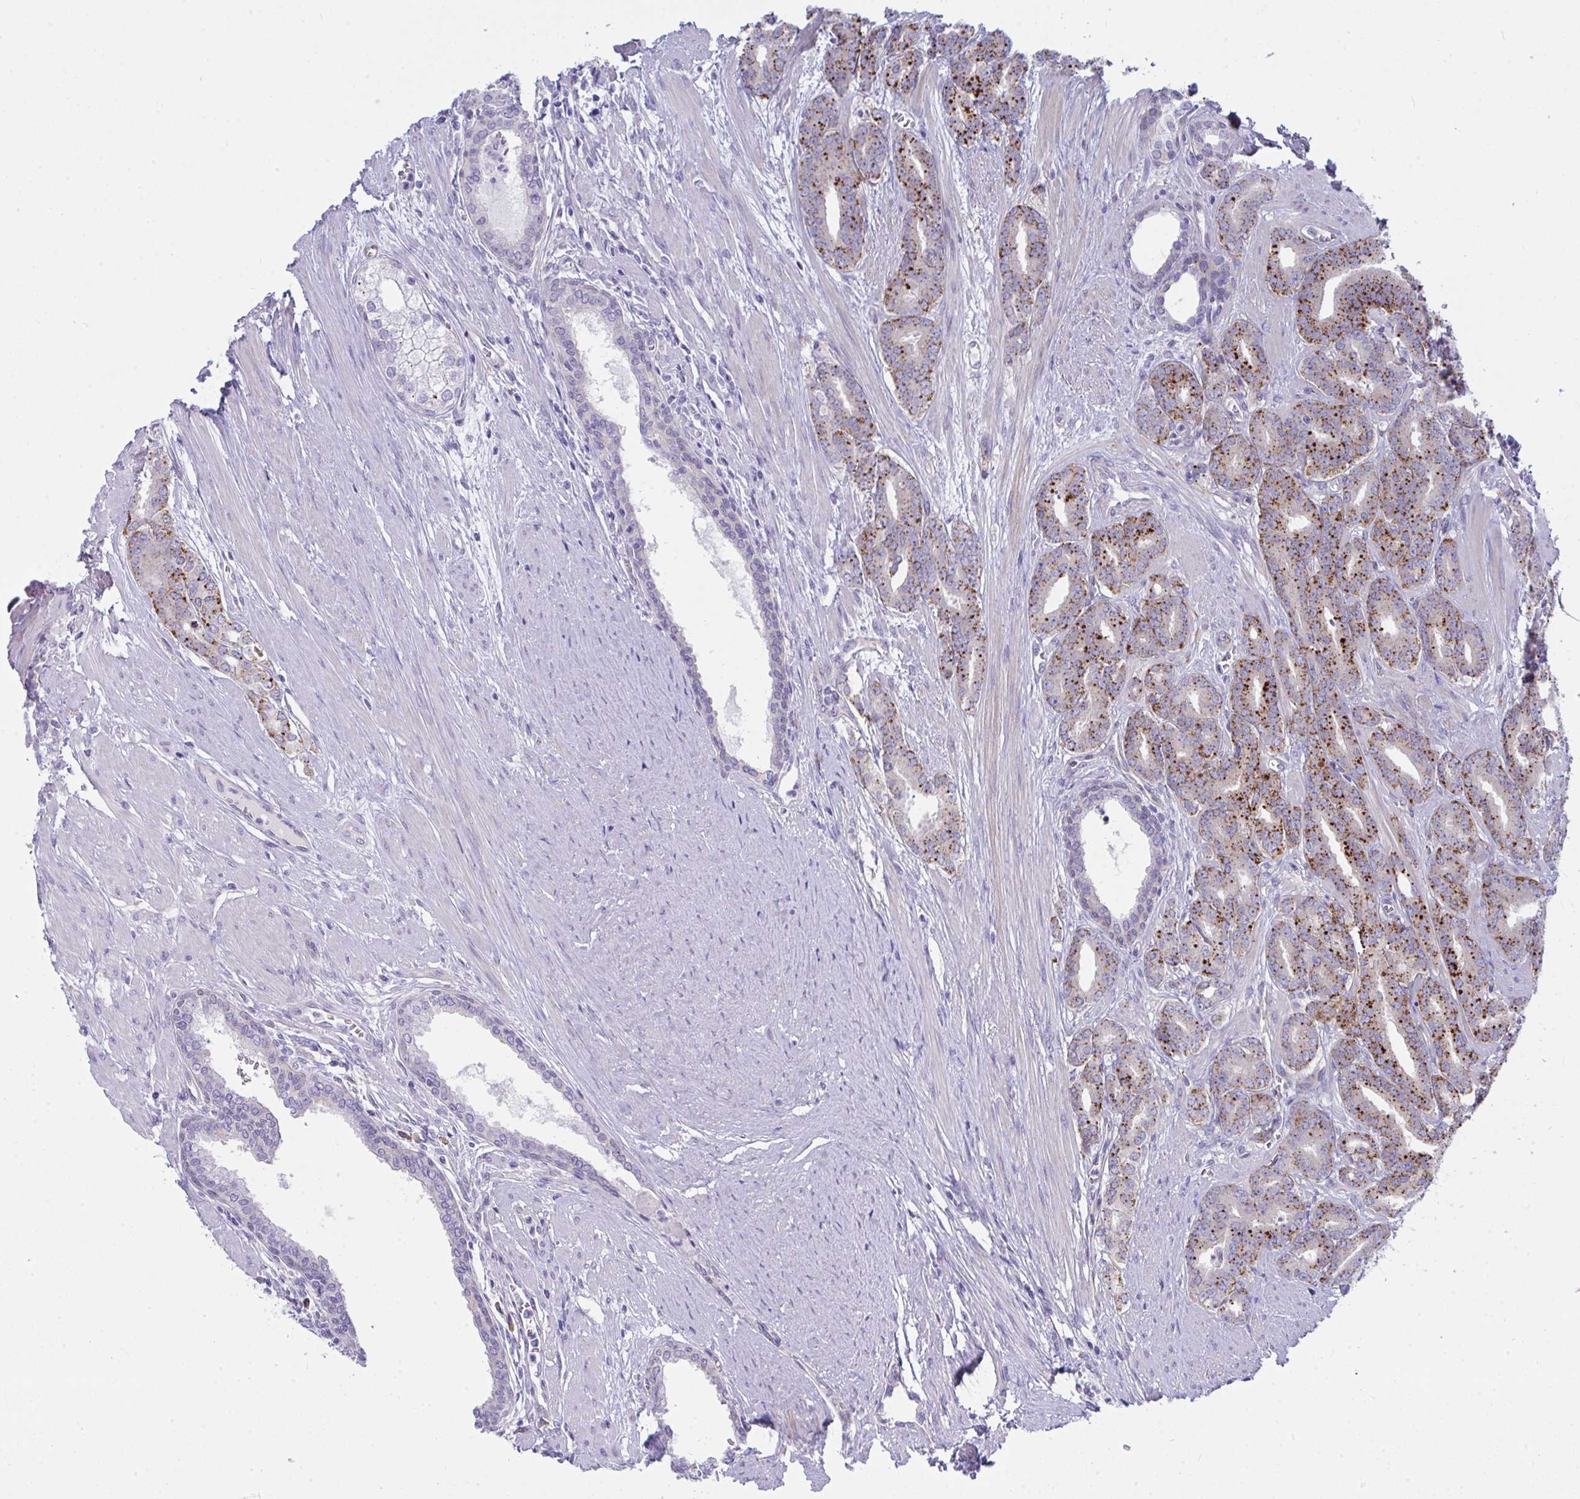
{"staining": {"intensity": "strong", "quantity": "25%-75%", "location": "cytoplasmic/membranous"}, "tissue": "prostate cancer", "cell_type": "Tumor cells", "image_type": "cancer", "snomed": [{"axis": "morphology", "description": "Adenocarcinoma, High grade"}, {"axis": "topography", "description": "Prostate"}], "caption": "Adenocarcinoma (high-grade) (prostate) was stained to show a protein in brown. There is high levels of strong cytoplasmic/membranous staining in approximately 25%-75% of tumor cells. The staining was performed using DAB (3,3'-diaminobenzidine) to visualize the protein expression in brown, while the nuclei were stained in blue with hematoxylin (Magnification: 20x).", "gene": "GAB1", "patient": {"sex": "male", "age": 60}}